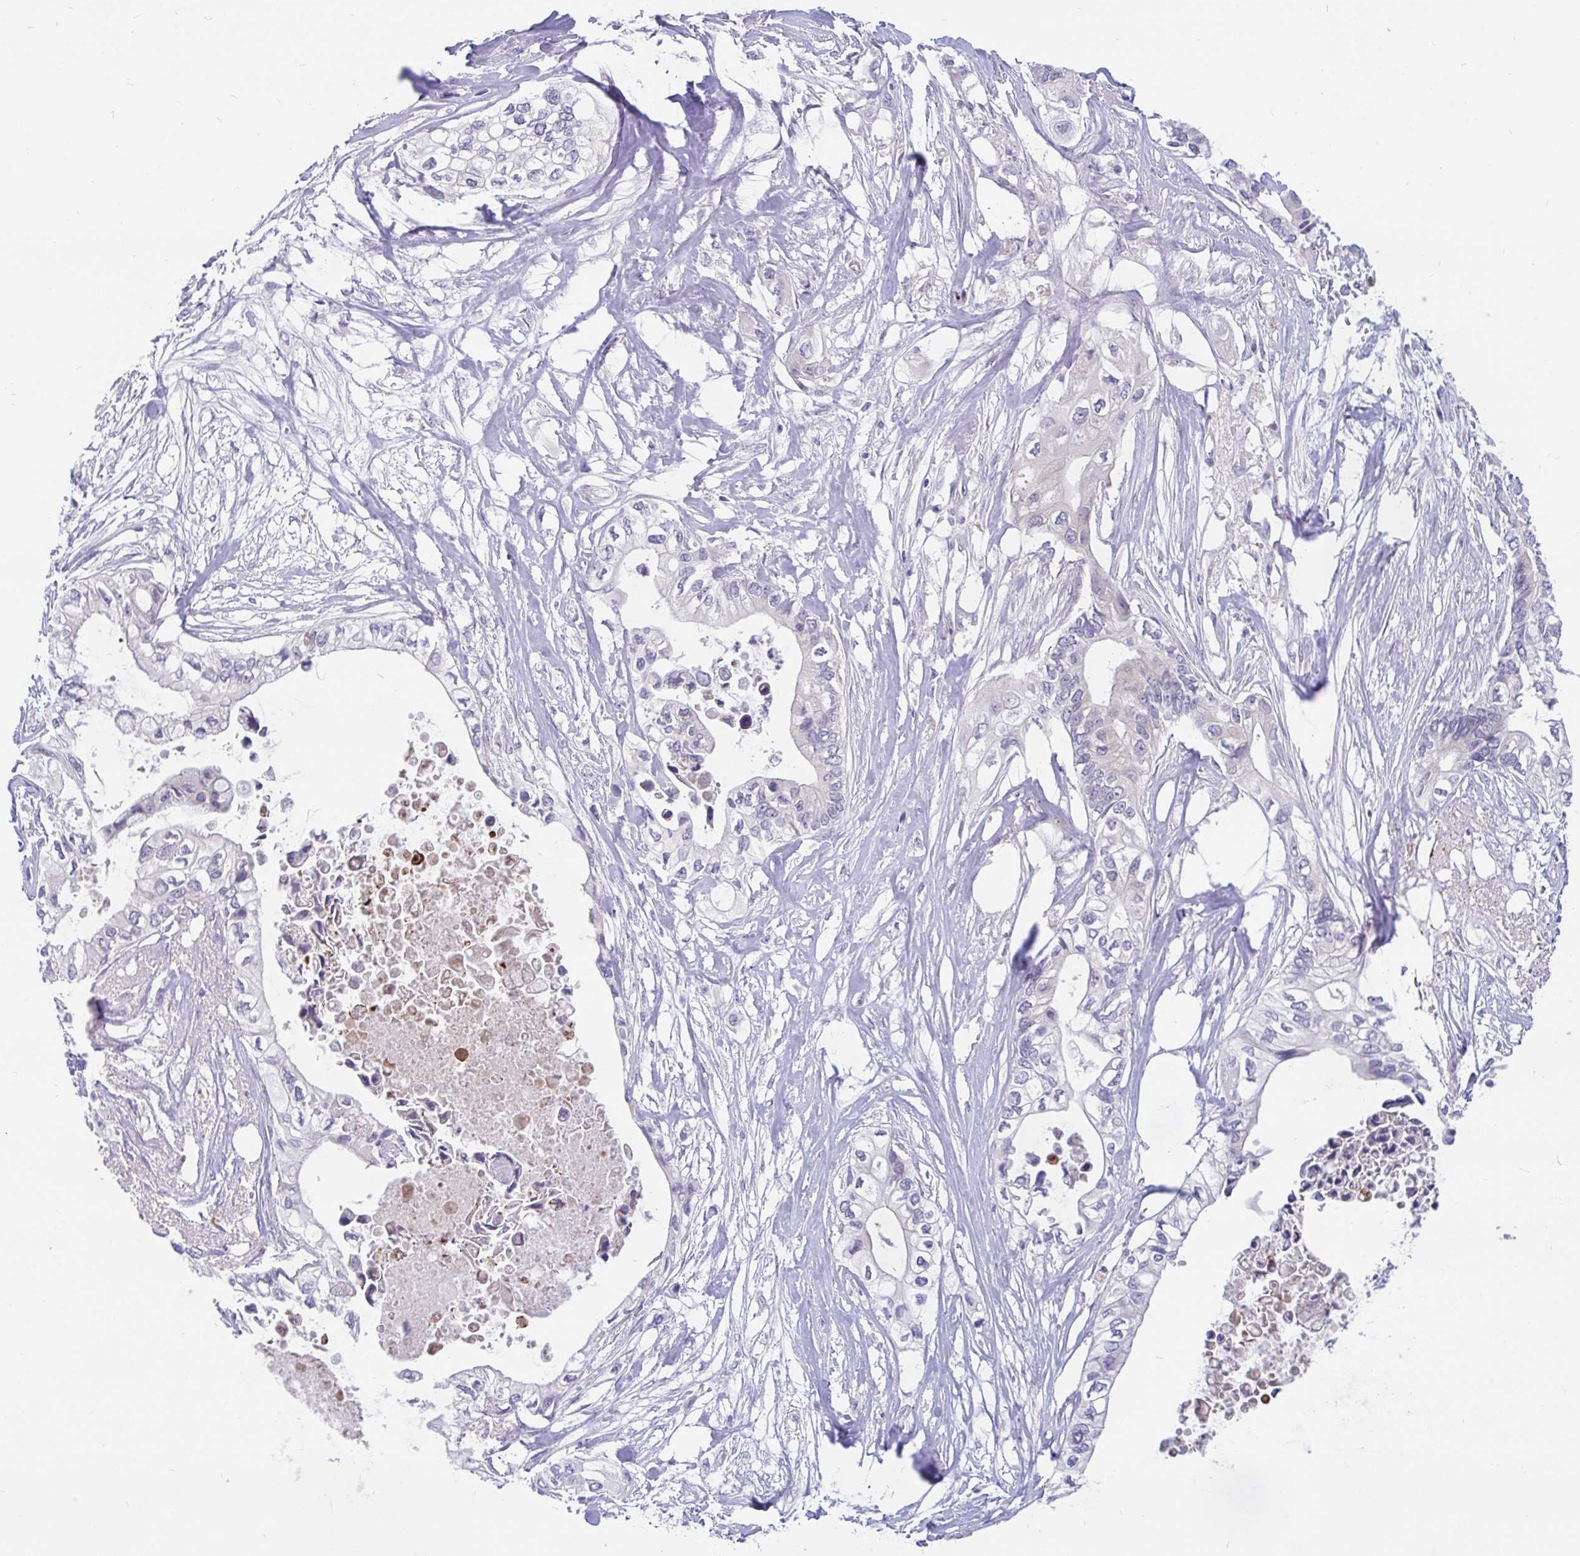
{"staining": {"intensity": "negative", "quantity": "none", "location": "none"}, "tissue": "pancreatic cancer", "cell_type": "Tumor cells", "image_type": "cancer", "snomed": [{"axis": "morphology", "description": "Adenocarcinoma, NOS"}, {"axis": "topography", "description": "Pancreas"}], "caption": "IHC histopathology image of human pancreatic adenocarcinoma stained for a protein (brown), which shows no positivity in tumor cells. (DAB (3,3'-diaminobenzidine) immunohistochemistry (IHC) visualized using brightfield microscopy, high magnification).", "gene": "KIAA2013", "patient": {"sex": "female", "age": 63}}